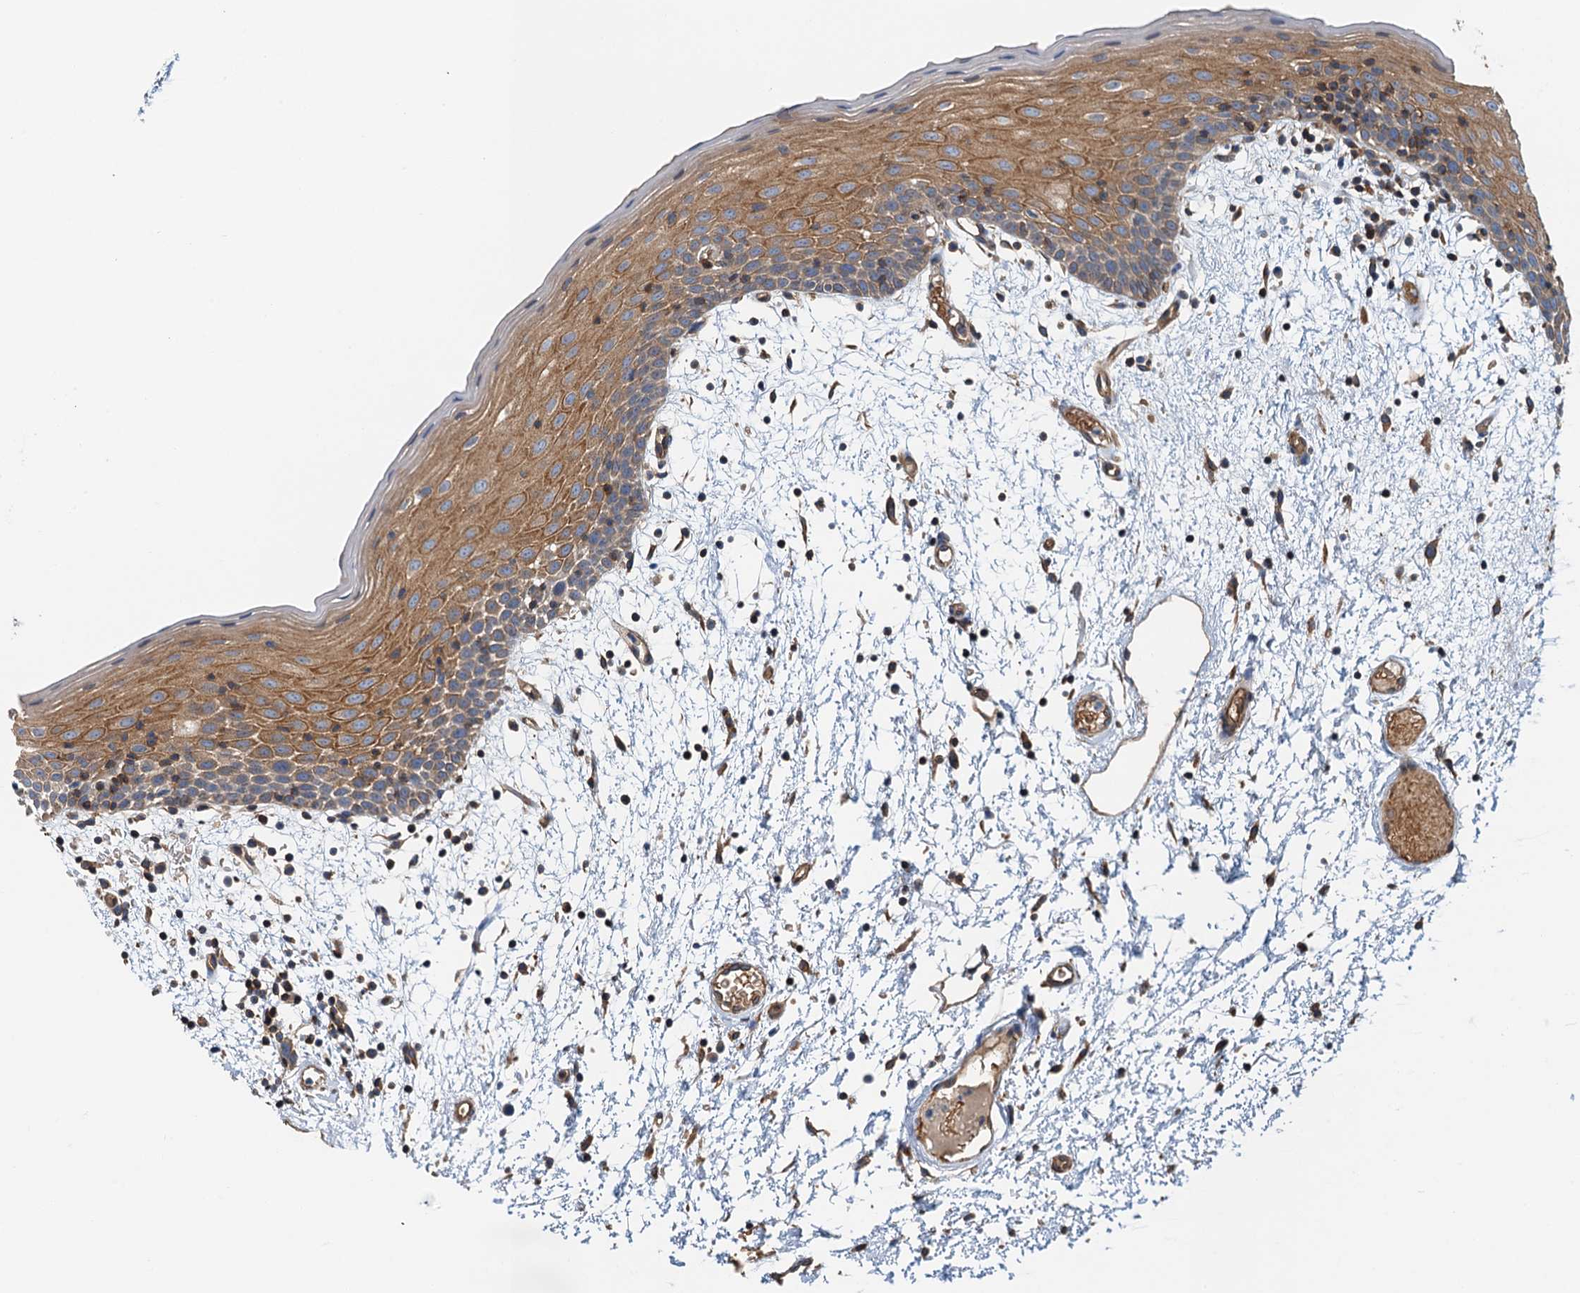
{"staining": {"intensity": "moderate", "quantity": ">75%", "location": "cytoplasmic/membranous"}, "tissue": "oral mucosa", "cell_type": "Squamous epithelial cells", "image_type": "normal", "snomed": [{"axis": "morphology", "description": "Normal tissue, NOS"}, {"axis": "topography", "description": "Skeletal muscle"}, {"axis": "topography", "description": "Oral tissue"}, {"axis": "topography", "description": "Salivary gland"}, {"axis": "topography", "description": "Peripheral nerve tissue"}], "caption": "Squamous epithelial cells display medium levels of moderate cytoplasmic/membranous staining in about >75% of cells in unremarkable human oral mucosa. The staining was performed using DAB to visualize the protein expression in brown, while the nuclei were stained in blue with hematoxylin (Magnification: 20x).", "gene": "ROGDI", "patient": {"sex": "male", "age": 54}}